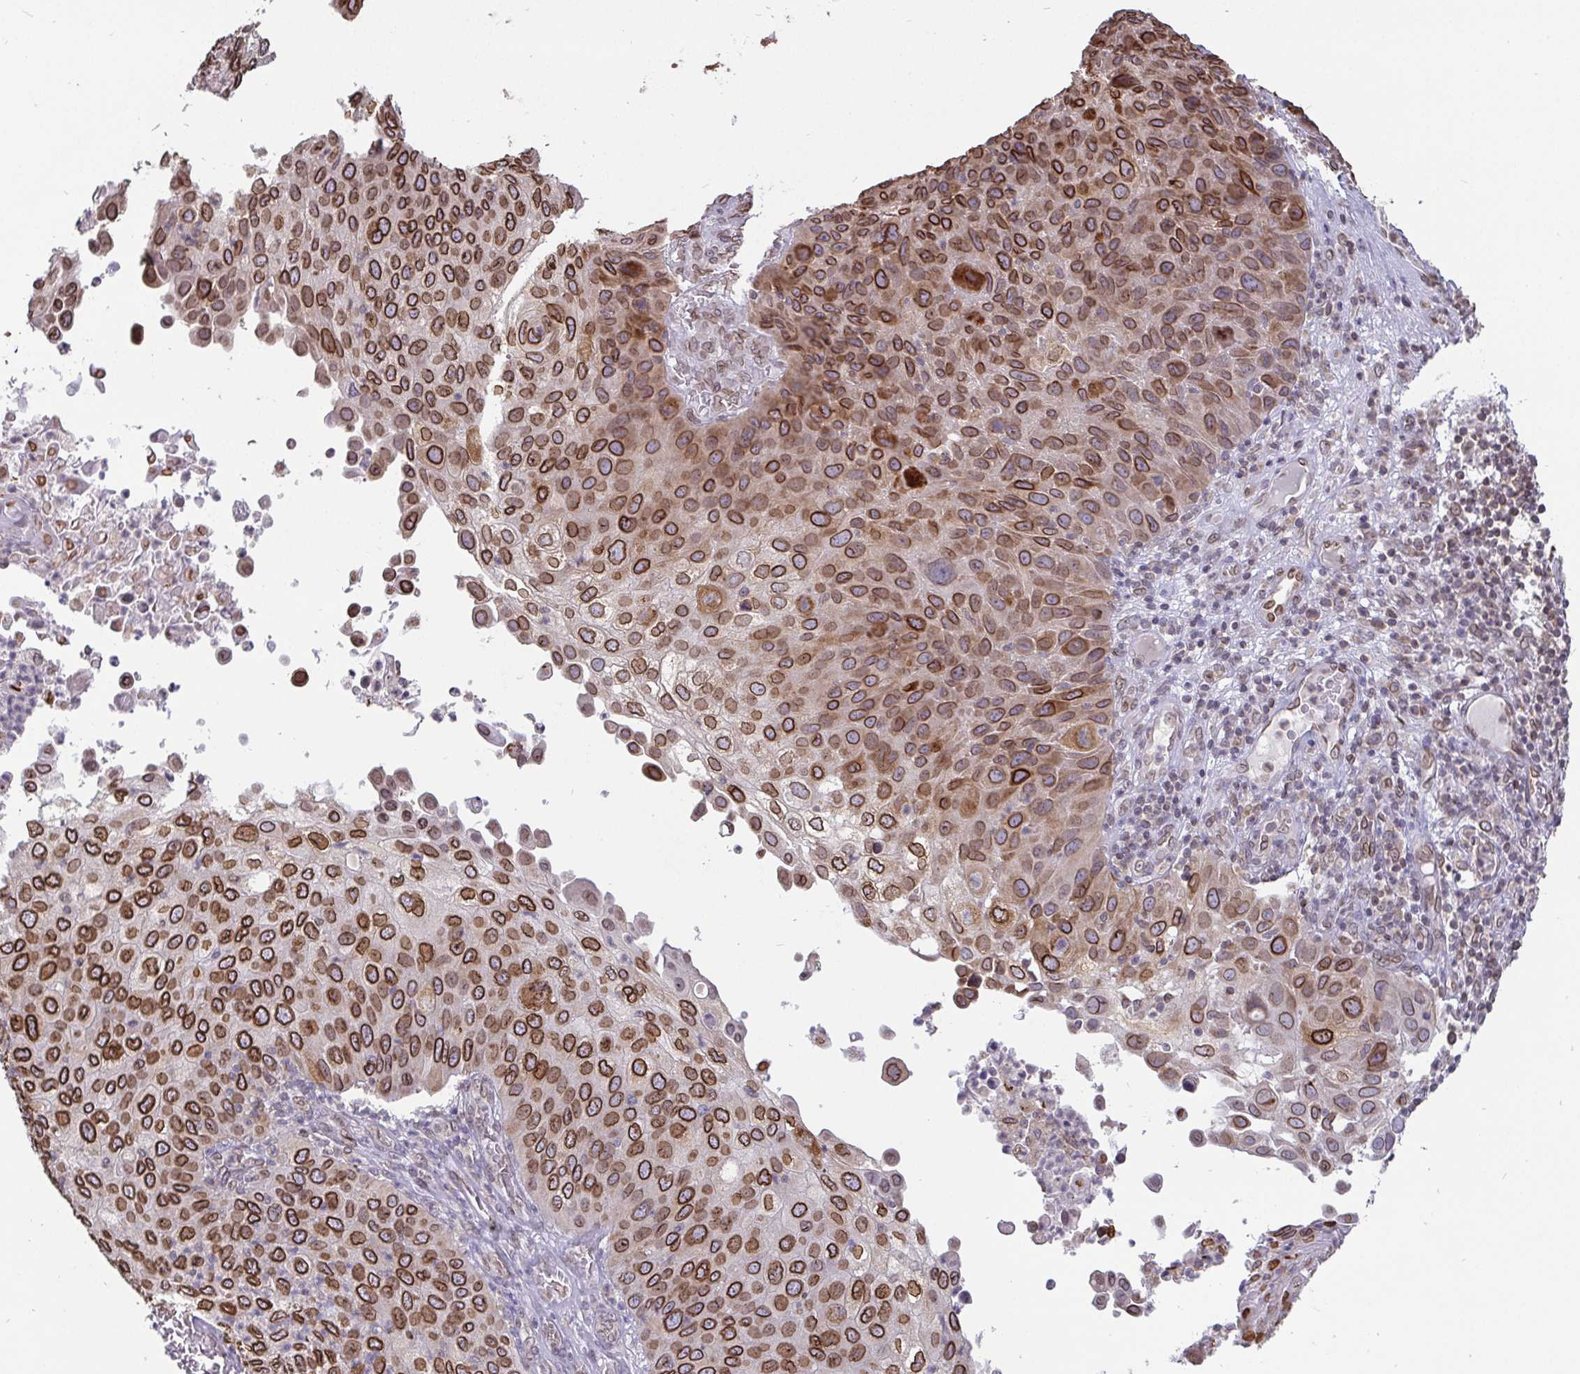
{"staining": {"intensity": "strong", "quantity": ">75%", "location": "cytoplasmic/membranous,nuclear"}, "tissue": "skin cancer", "cell_type": "Tumor cells", "image_type": "cancer", "snomed": [{"axis": "morphology", "description": "Squamous cell carcinoma, NOS"}, {"axis": "topography", "description": "Skin"}], "caption": "There is high levels of strong cytoplasmic/membranous and nuclear staining in tumor cells of squamous cell carcinoma (skin), as demonstrated by immunohistochemical staining (brown color).", "gene": "EMD", "patient": {"sex": "male", "age": 87}}